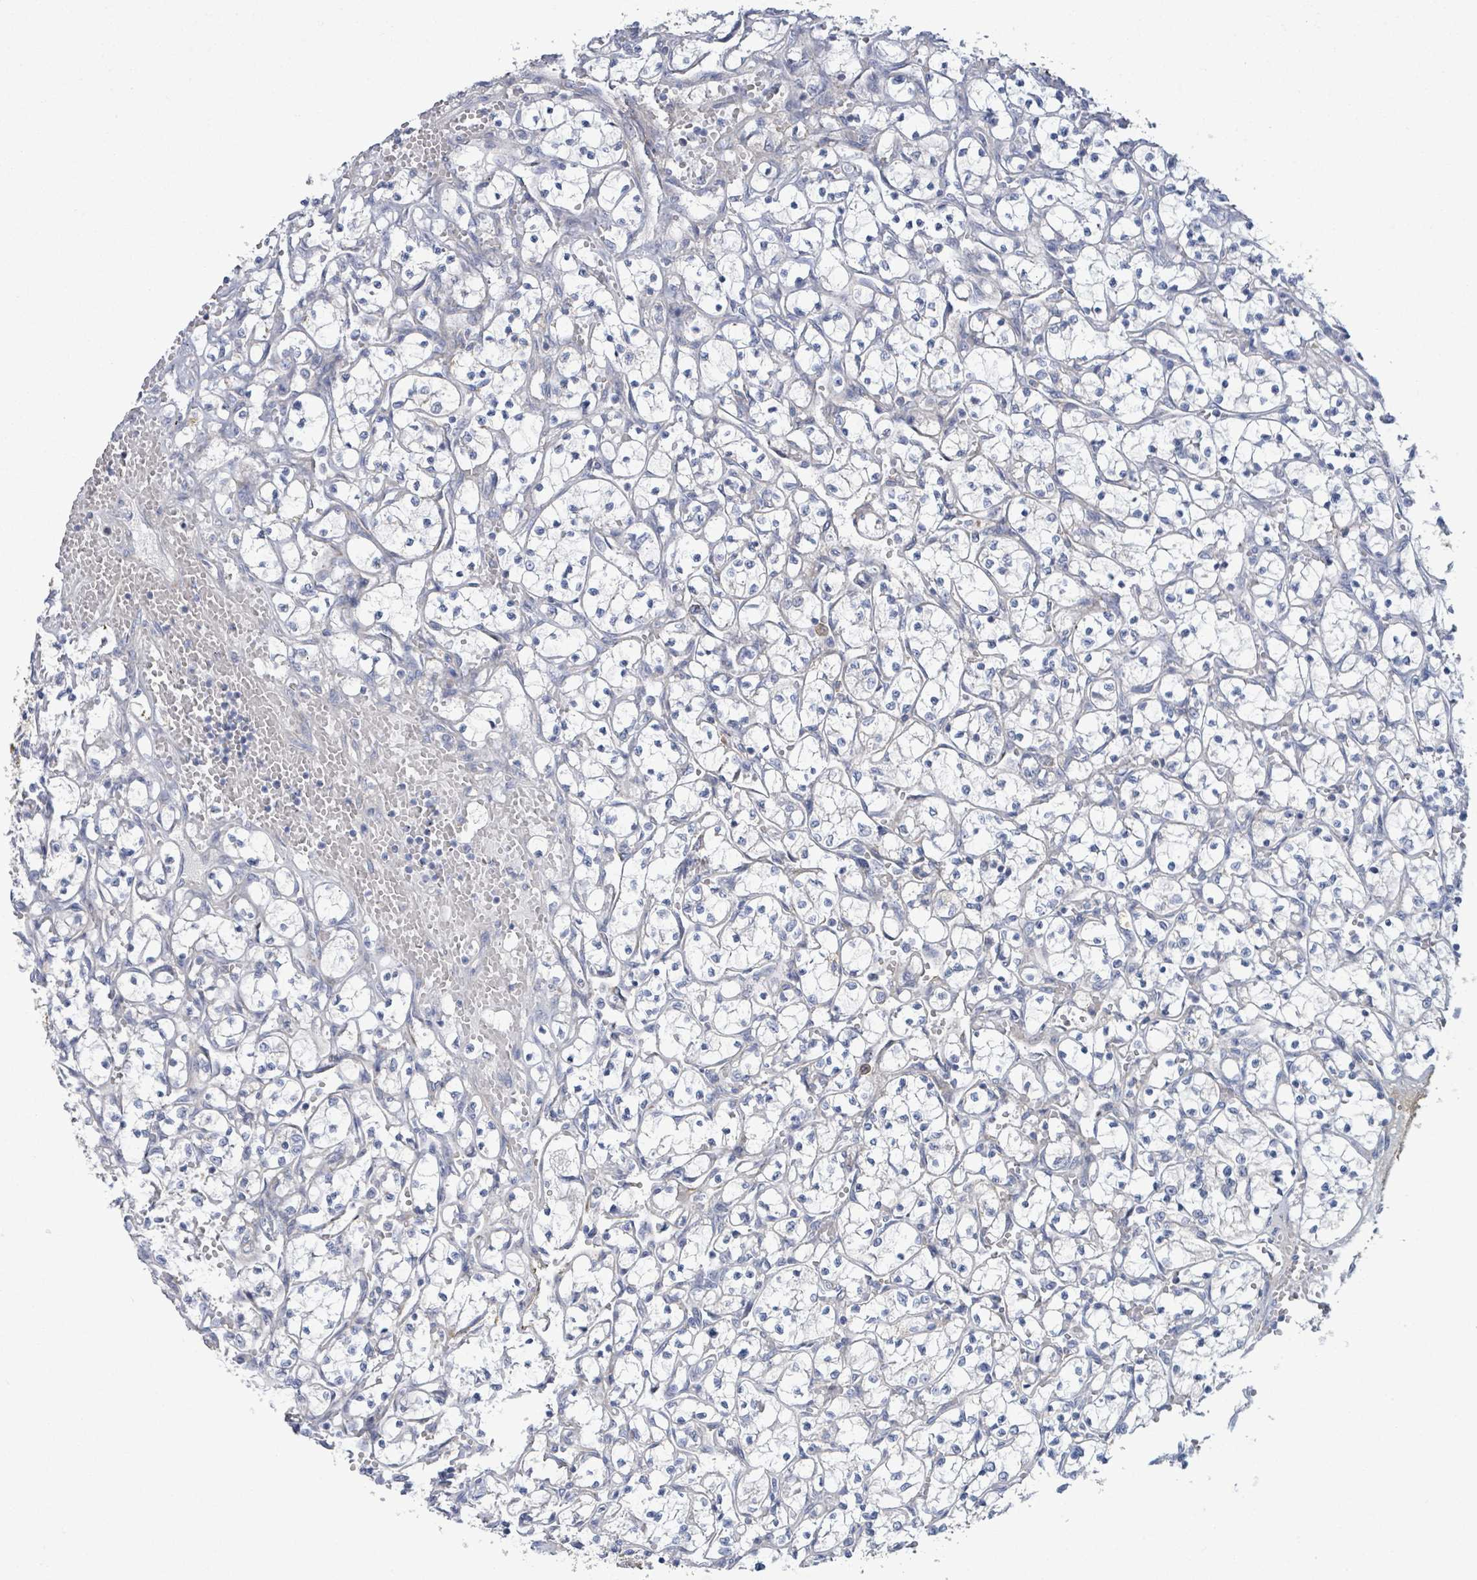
{"staining": {"intensity": "negative", "quantity": "none", "location": "none"}, "tissue": "renal cancer", "cell_type": "Tumor cells", "image_type": "cancer", "snomed": [{"axis": "morphology", "description": "Adenocarcinoma, NOS"}, {"axis": "topography", "description": "Kidney"}], "caption": "This is a histopathology image of IHC staining of adenocarcinoma (renal), which shows no expression in tumor cells. (IHC, brightfield microscopy, high magnification).", "gene": "ALG12", "patient": {"sex": "female", "age": 69}}